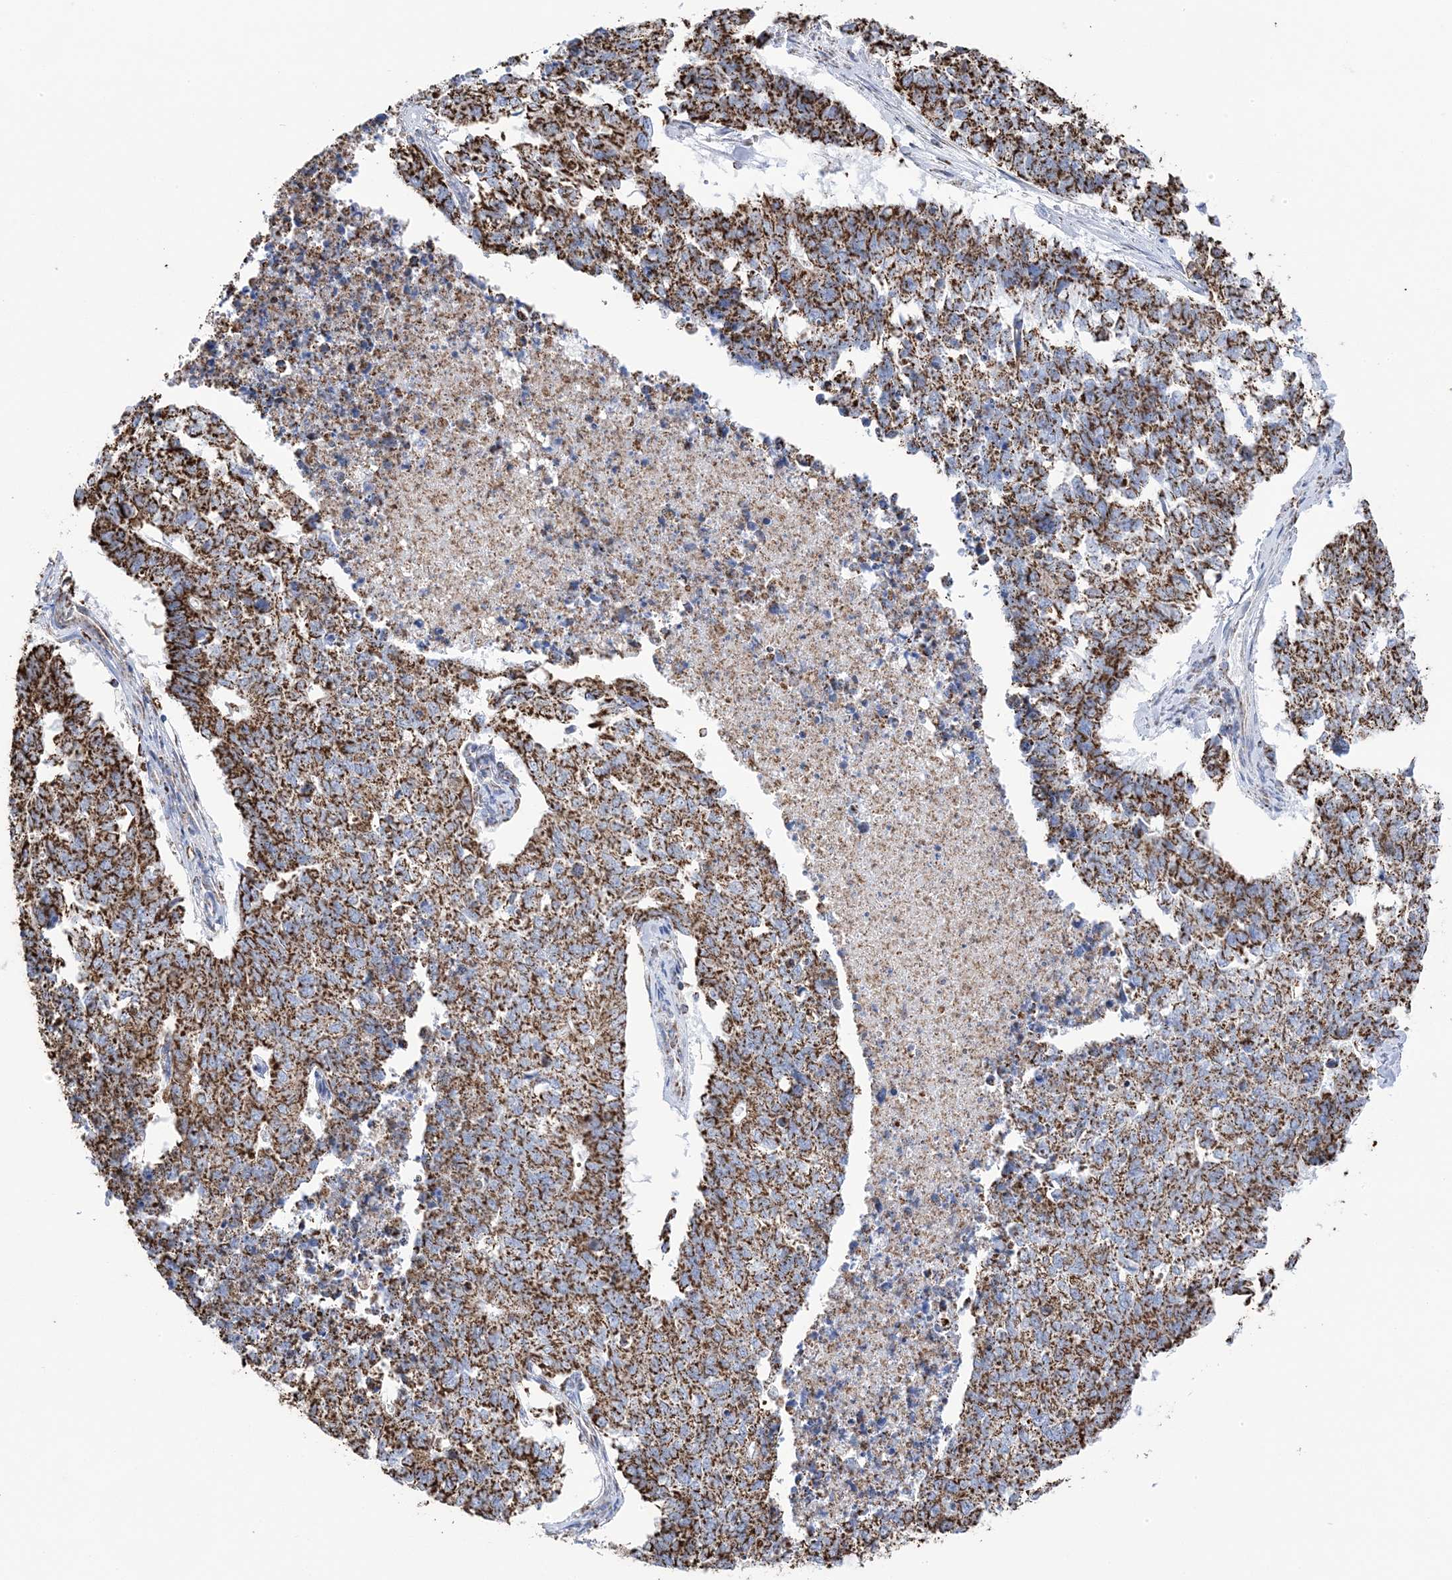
{"staining": {"intensity": "moderate", "quantity": ">75%", "location": "cytoplasmic/membranous"}, "tissue": "cervical cancer", "cell_type": "Tumor cells", "image_type": "cancer", "snomed": [{"axis": "morphology", "description": "Squamous cell carcinoma, NOS"}, {"axis": "topography", "description": "Cervix"}], "caption": "Tumor cells demonstrate medium levels of moderate cytoplasmic/membranous positivity in about >75% of cells in human cervical squamous cell carcinoma. The staining was performed using DAB (3,3'-diaminobenzidine) to visualize the protein expression in brown, while the nuclei were stained in blue with hematoxylin (Magnification: 20x).", "gene": "GTPBP8", "patient": {"sex": "female", "age": 63}}